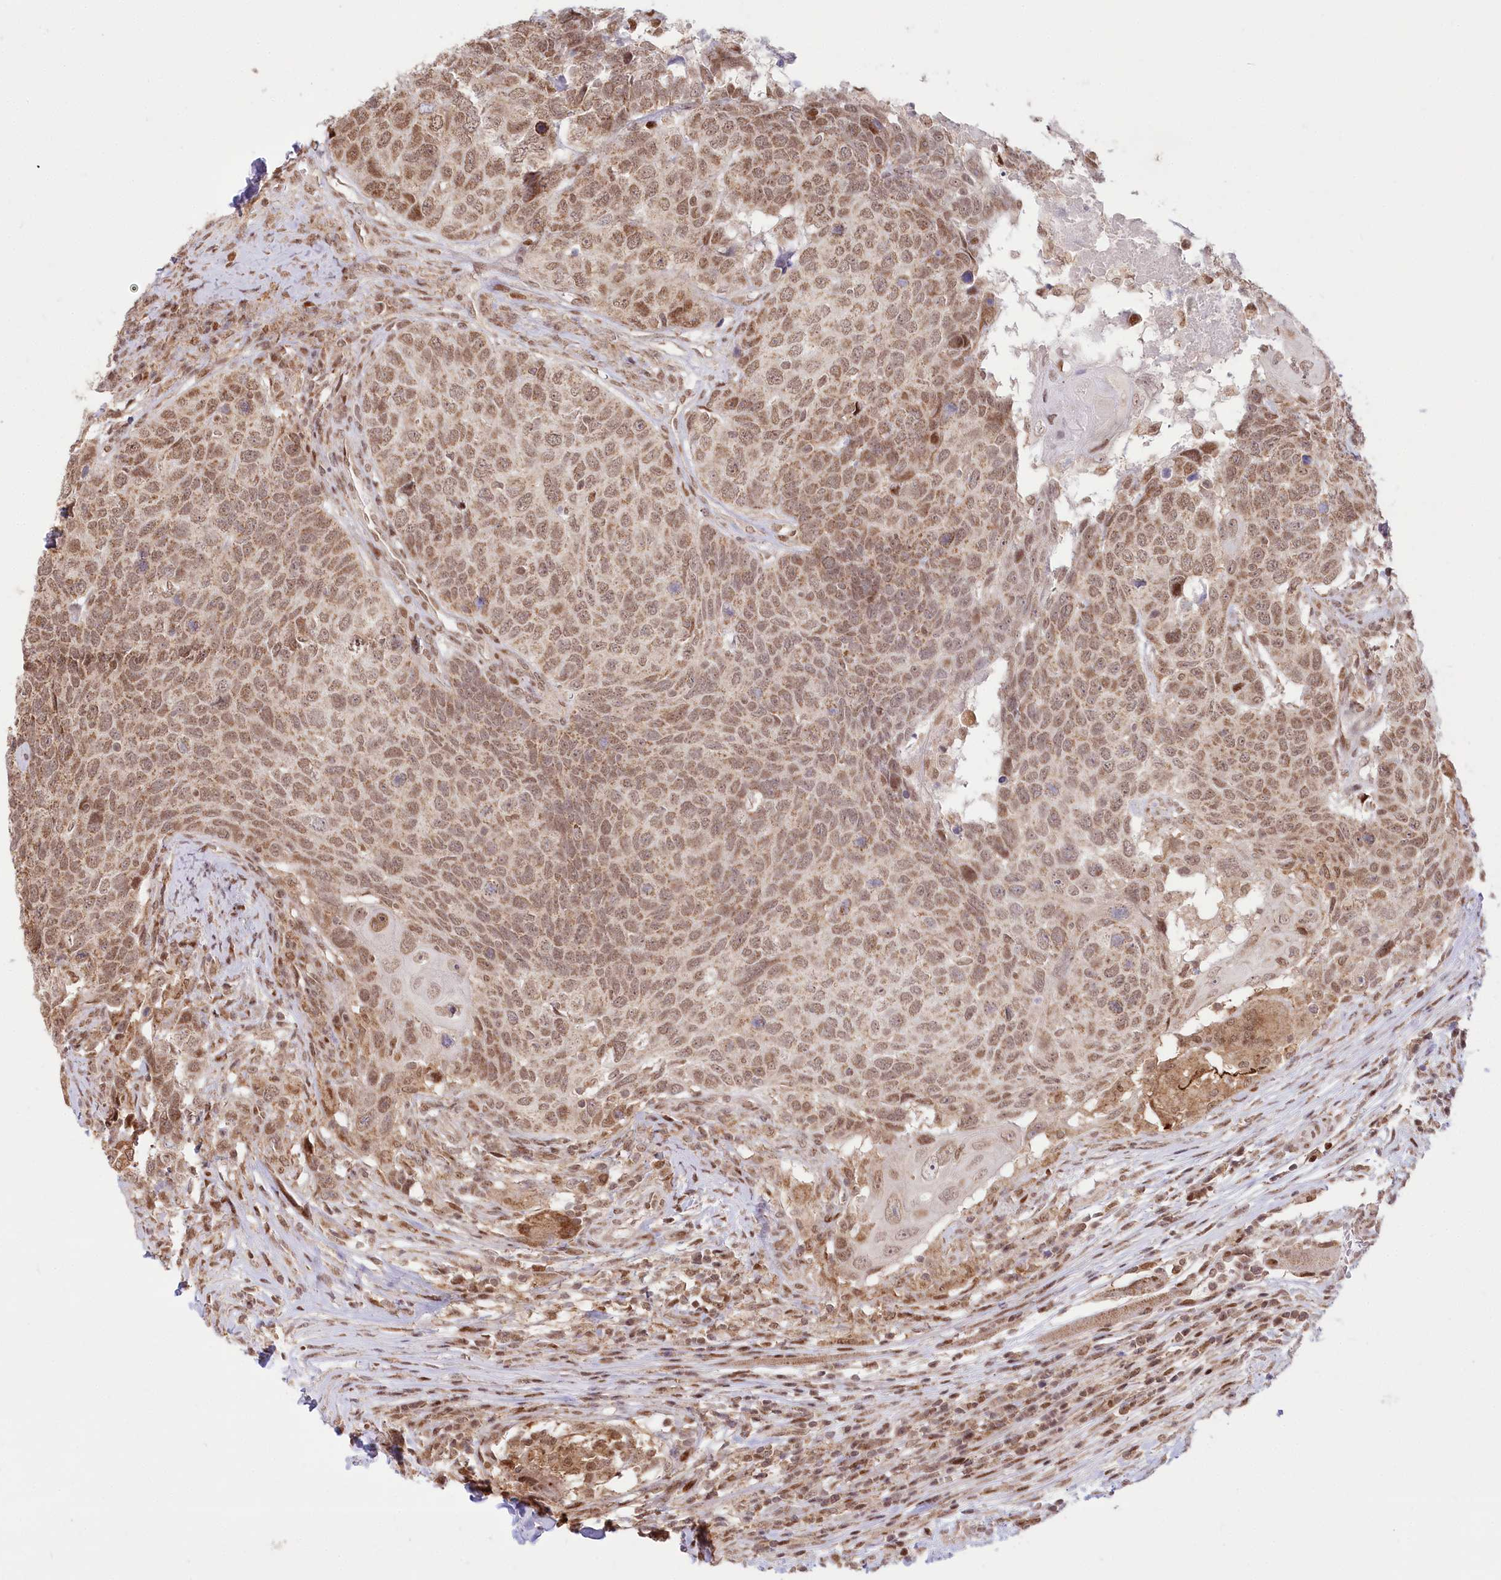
{"staining": {"intensity": "moderate", "quantity": ">75%", "location": "nuclear"}, "tissue": "head and neck cancer", "cell_type": "Tumor cells", "image_type": "cancer", "snomed": [{"axis": "morphology", "description": "Squamous cell carcinoma, NOS"}, {"axis": "topography", "description": "Head-Neck"}], "caption": "This micrograph displays head and neck cancer (squamous cell carcinoma) stained with immunohistochemistry to label a protein in brown. The nuclear of tumor cells show moderate positivity for the protein. Nuclei are counter-stained blue.", "gene": "PYURF", "patient": {"sex": "male", "age": 66}}